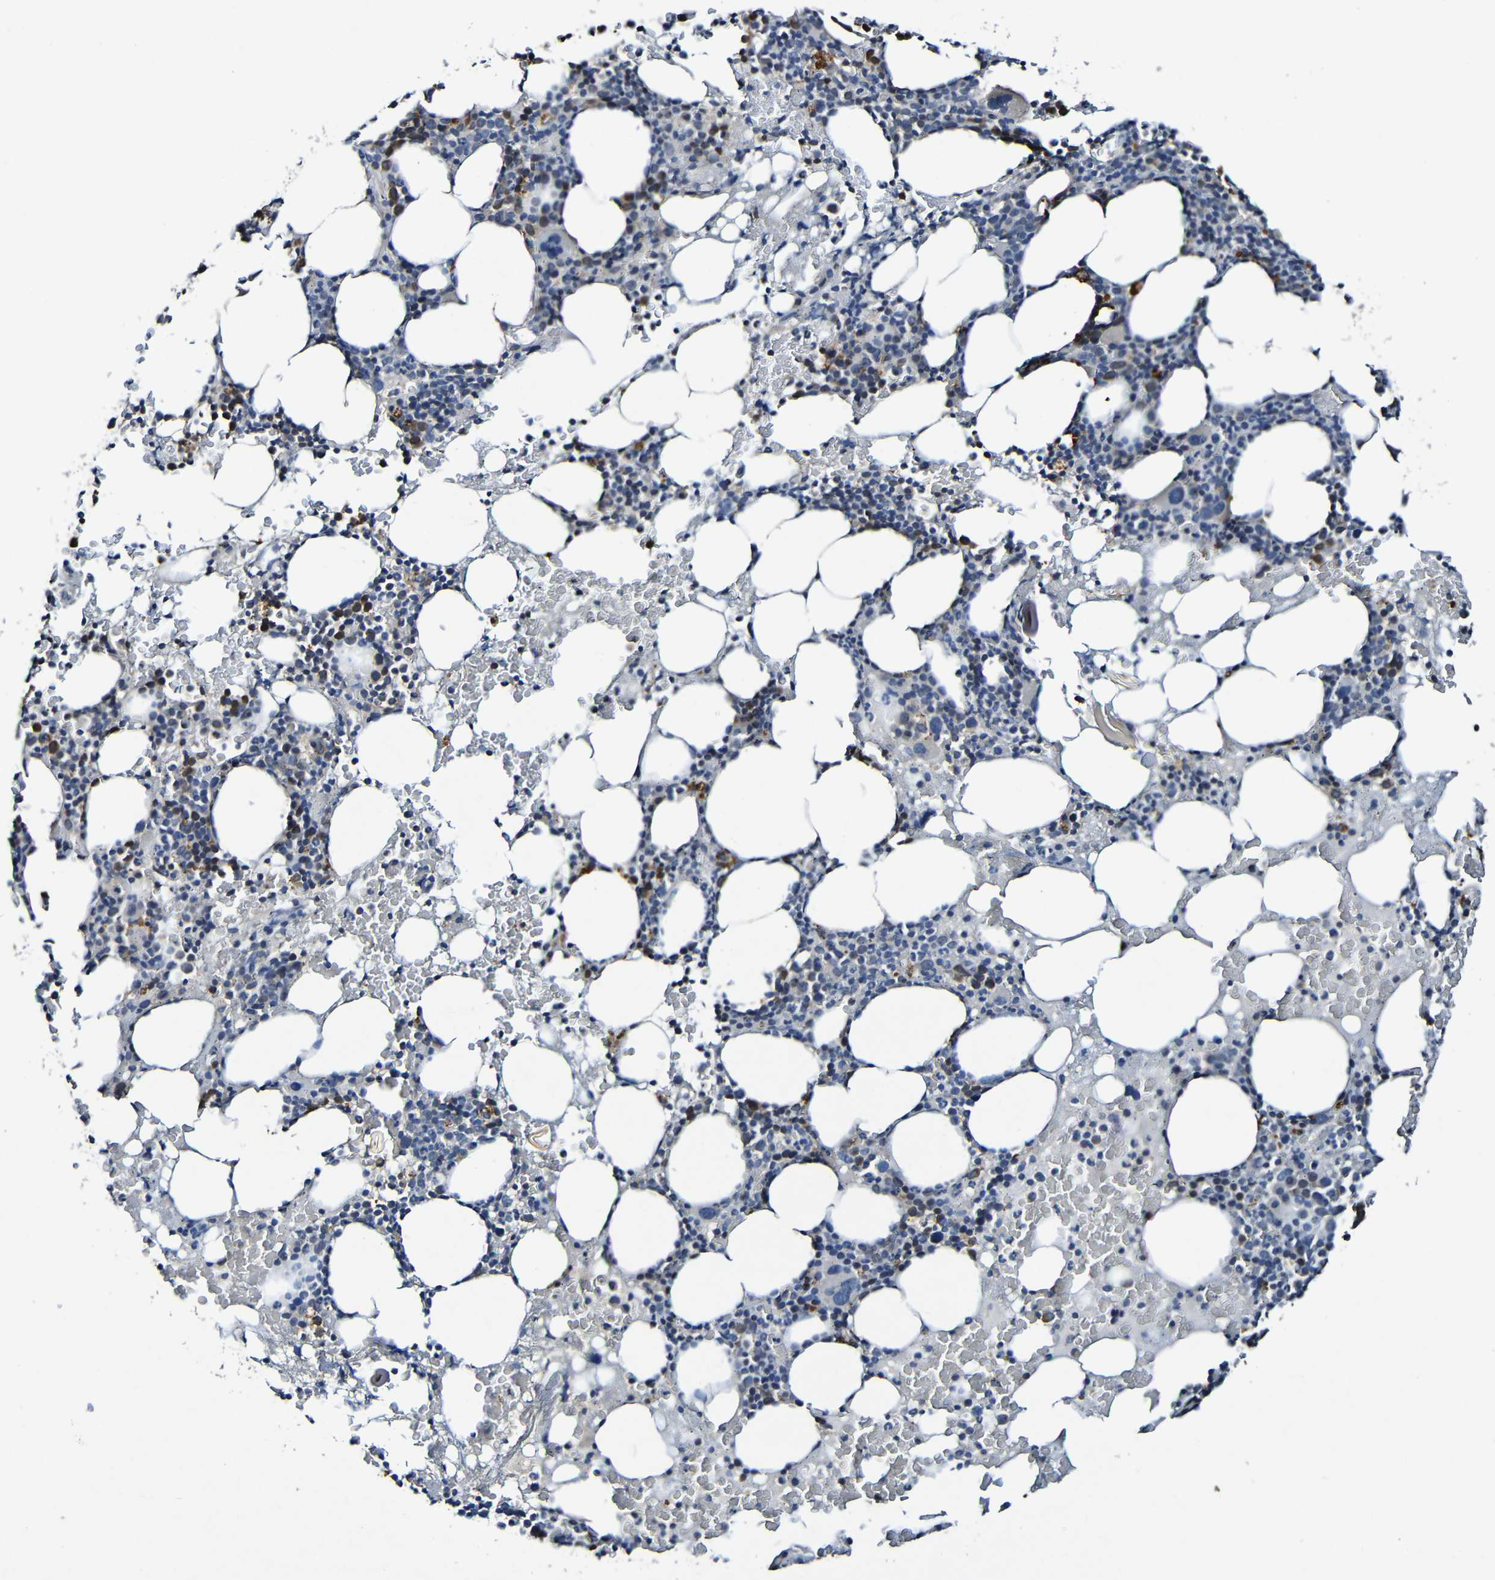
{"staining": {"intensity": "strong", "quantity": "<25%", "location": "cytoplasmic/membranous"}, "tissue": "bone marrow", "cell_type": "Hematopoietic cells", "image_type": "normal", "snomed": [{"axis": "morphology", "description": "Normal tissue, NOS"}, {"axis": "morphology", "description": "Inflammation, NOS"}, {"axis": "topography", "description": "Bone marrow"}], "caption": "About <25% of hematopoietic cells in normal bone marrow reveal strong cytoplasmic/membranous protein staining as visualized by brown immunohistochemical staining.", "gene": "LRRC70", "patient": {"sex": "female", "age": 84}}